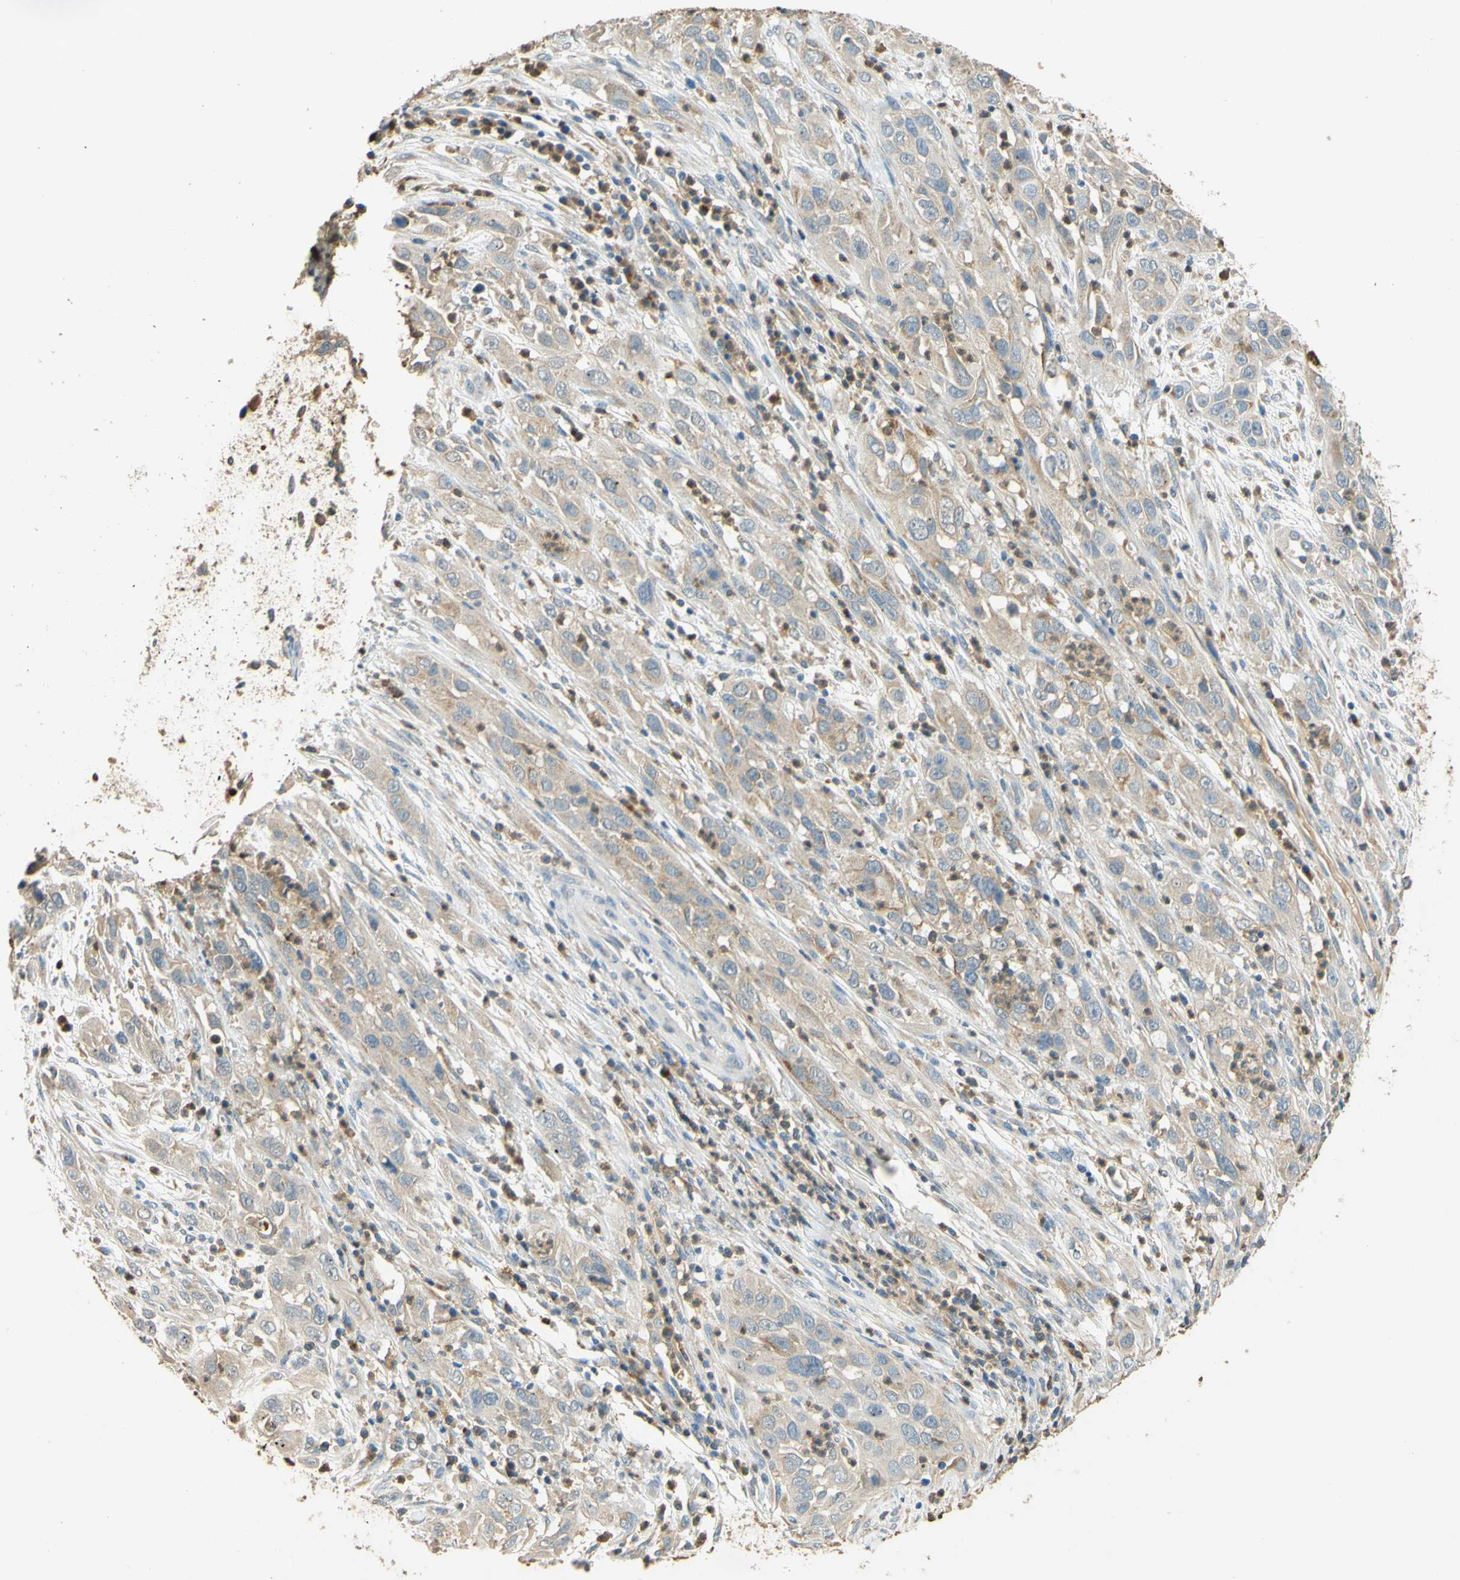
{"staining": {"intensity": "weak", "quantity": ">75%", "location": "cytoplasmic/membranous"}, "tissue": "cervical cancer", "cell_type": "Tumor cells", "image_type": "cancer", "snomed": [{"axis": "morphology", "description": "Squamous cell carcinoma, NOS"}, {"axis": "topography", "description": "Cervix"}], "caption": "Protein positivity by immunohistochemistry exhibits weak cytoplasmic/membranous positivity in approximately >75% of tumor cells in cervical squamous cell carcinoma.", "gene": "ENTREP2", "patient": {"sex": "female", "age": 32}}